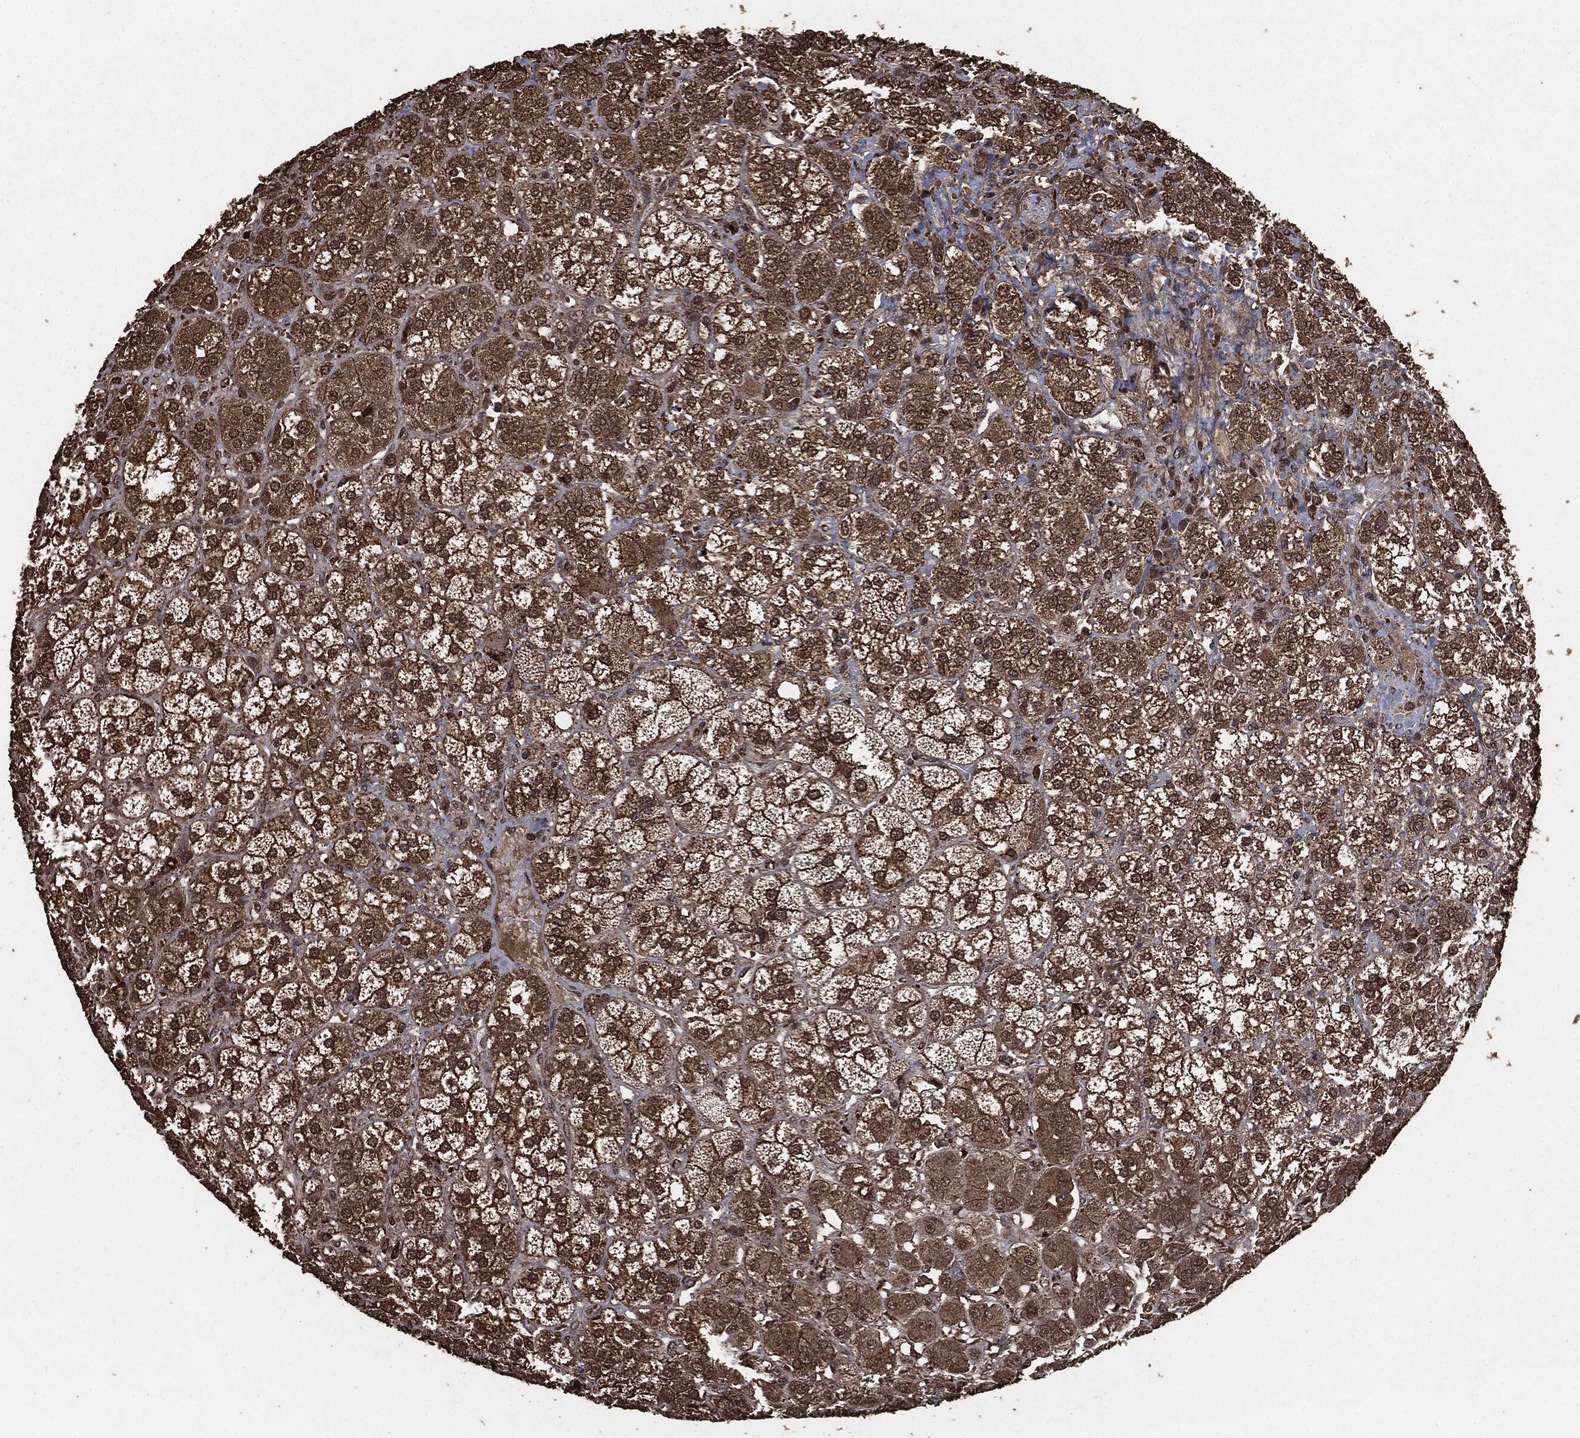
{"staining": {"intensity": "strong", "quantity": "25%-75%", "location": "cytoplasmic/membranous,nuclear"}, "tissue": "adrenal gland", "cell_type": "Glandular cells", "image_type": "normal", "snomed": [{"axis": "morphology", "description": "Normal tissue, NOS"}, {"axis": "topography", "description": "Adrenal gland"}], "caption": "Normal adrenal gland was stained to show a protein in brown. There is high levels of strong cytoplasmic/membranous,nuclear positivity in approximately 25%-75% of glandular cells. (IHC, brightfield microscopy, high magnification).", "gene": "EGFR", "patient": {"sex": "male", "age": 70}}